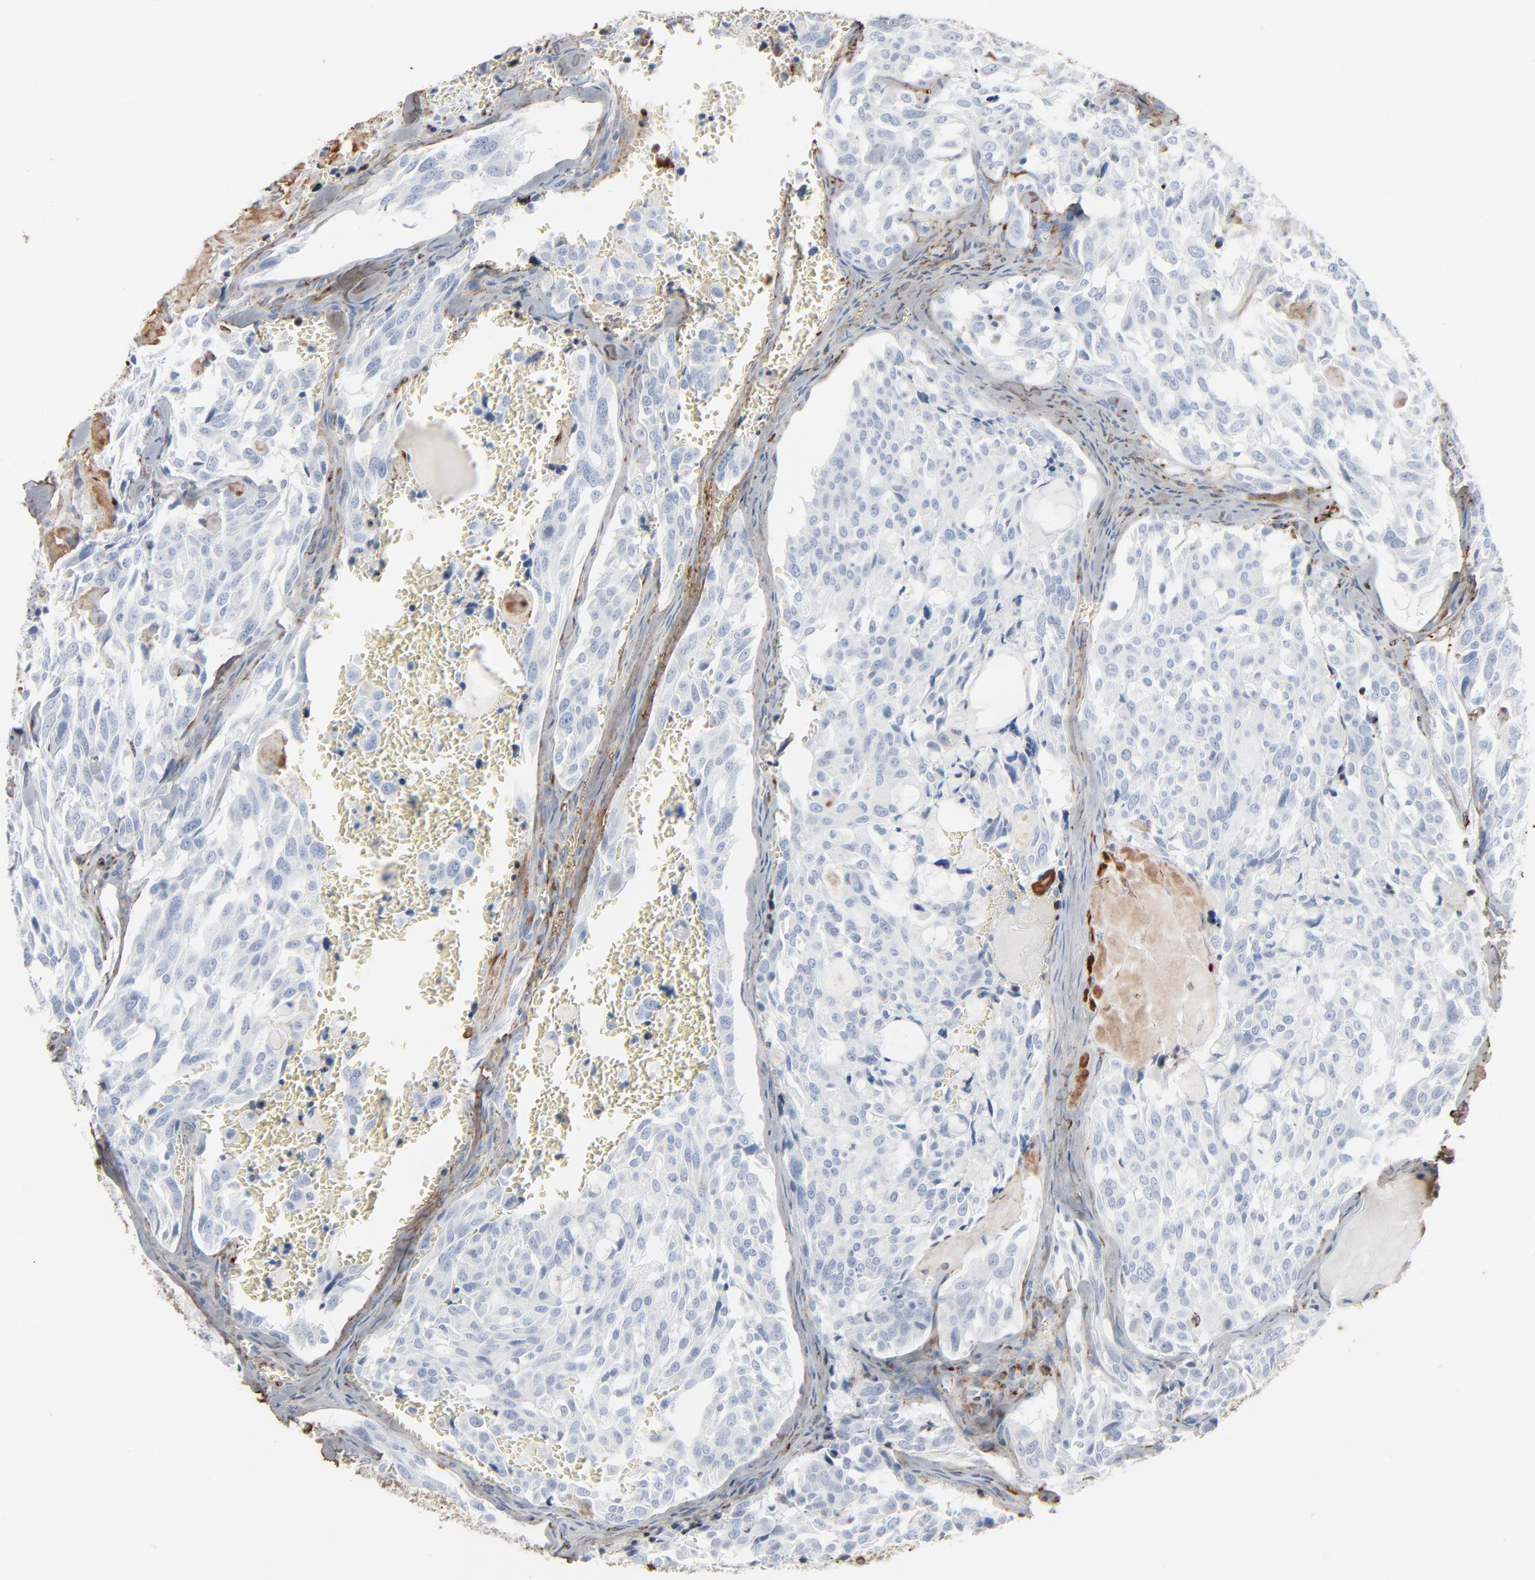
{"staining": {"intensity": "moderate", "quantity": ">75%", "location": "cytoplasmic/membranous"}, "tissue": "thyroid cancer", "cell_type": "Tumor cells", "image_type": "cancer", "snomed": [{"axis": "morphology", "description": "Carcinoma, NOS"}, {"axis": "morphology", "description": "Carcinoid, malignant, NOS"}, {"axis": "topography", "description": "Thyroid gland"}], "caption": "About >75% of tumor cells in human carcinoma (thyroid) show moderate cytoplasmic/membranous protein positivity as visualized by brown immunohistochemical staining.", "gene": "BGN", "patient": {"sex": "male", "age": 33}}